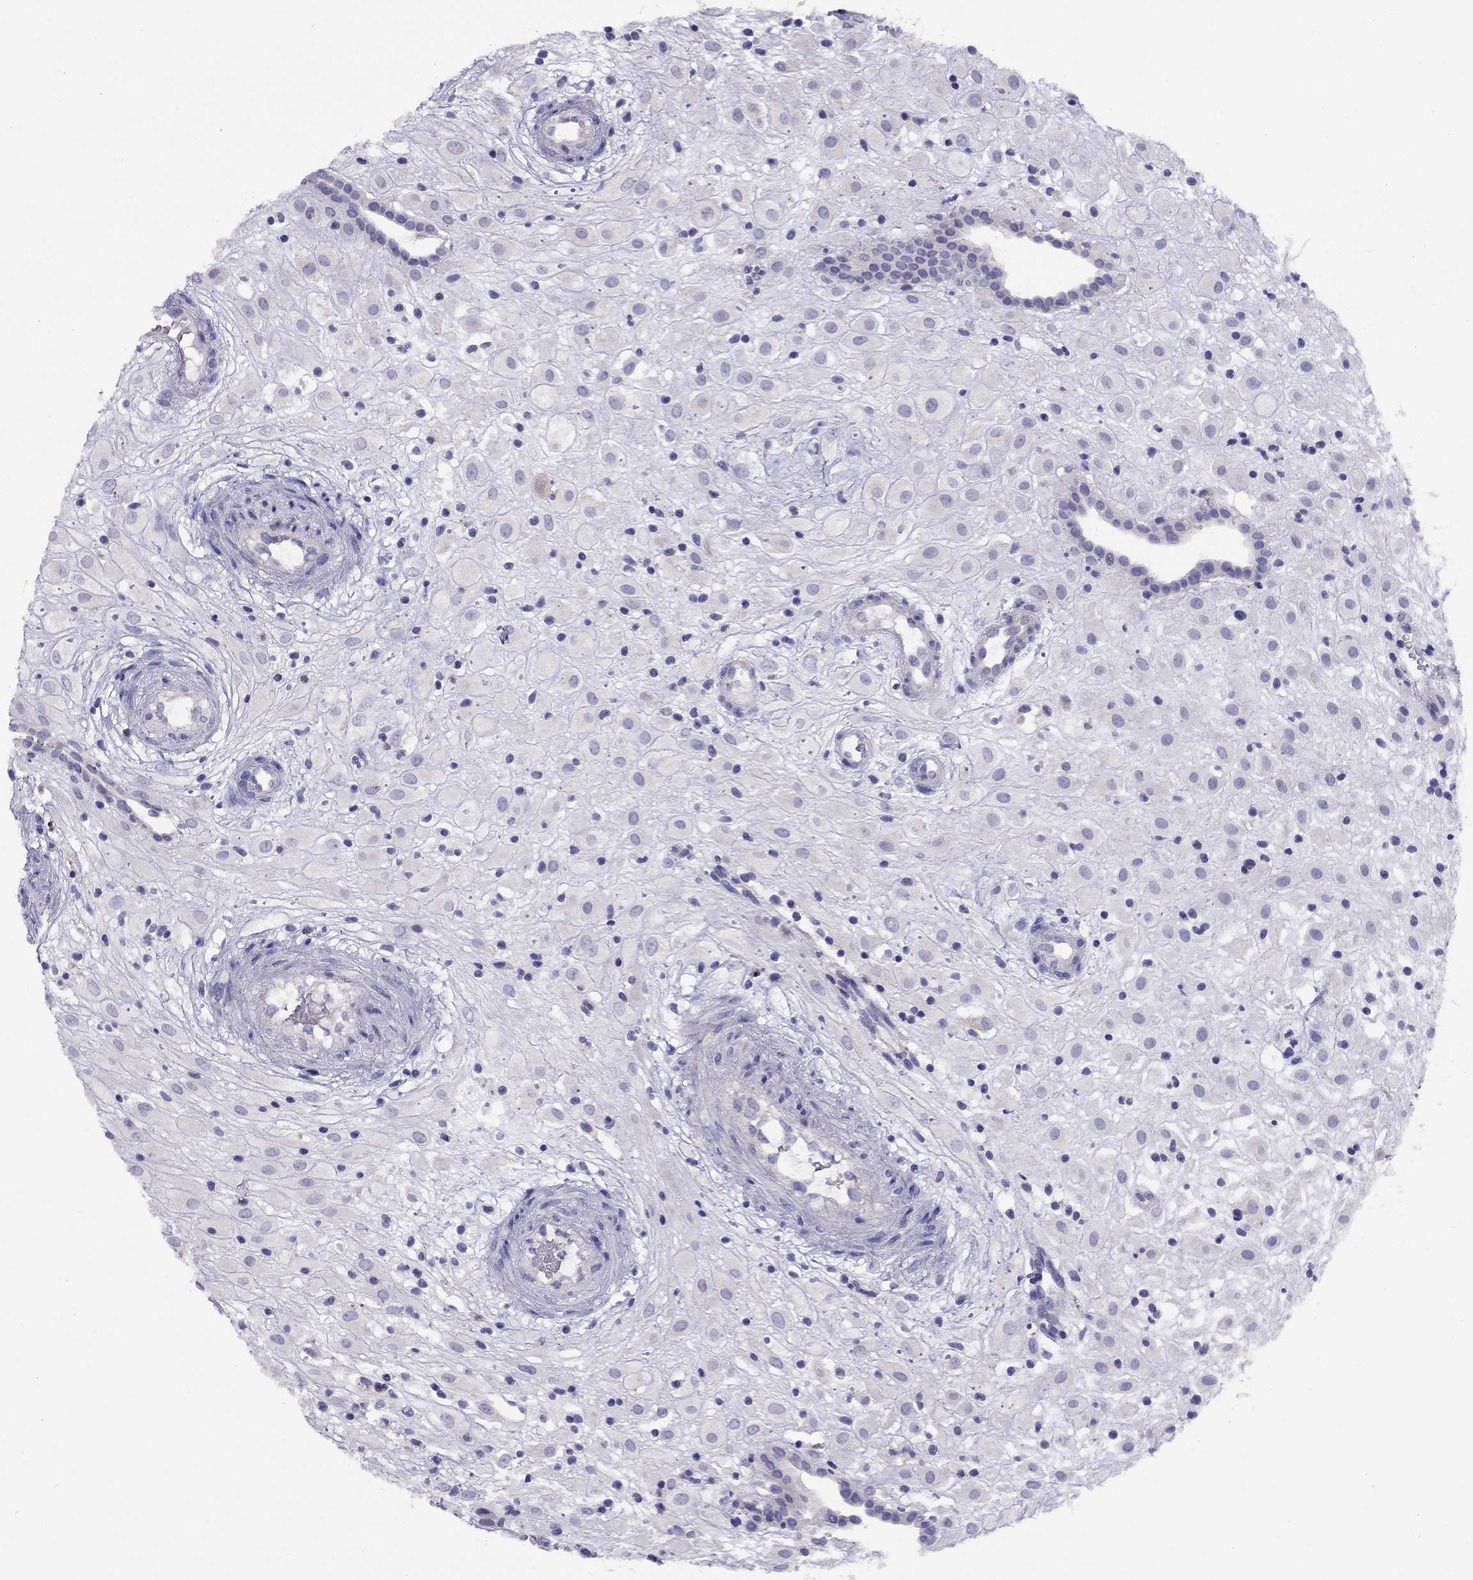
{"staining": {"intensity": "negative", "quantity": "none", "location": "none"}, "tissue": "placenta", "cell_type": "Decidual cells", "image_type": "normal", "snomed": [{"axis": "morphology", "description": "Normal tissue, NOS"}, {"axis": "topography", "description": "Placenta"}], "caption": "A high-resolution histopathology image shows immunohistochemistry staining of benign placenta, which displays no significant expression in decidual cells.", "gene": "CITED1", "patient": {"sex": "female", "age": 24}}